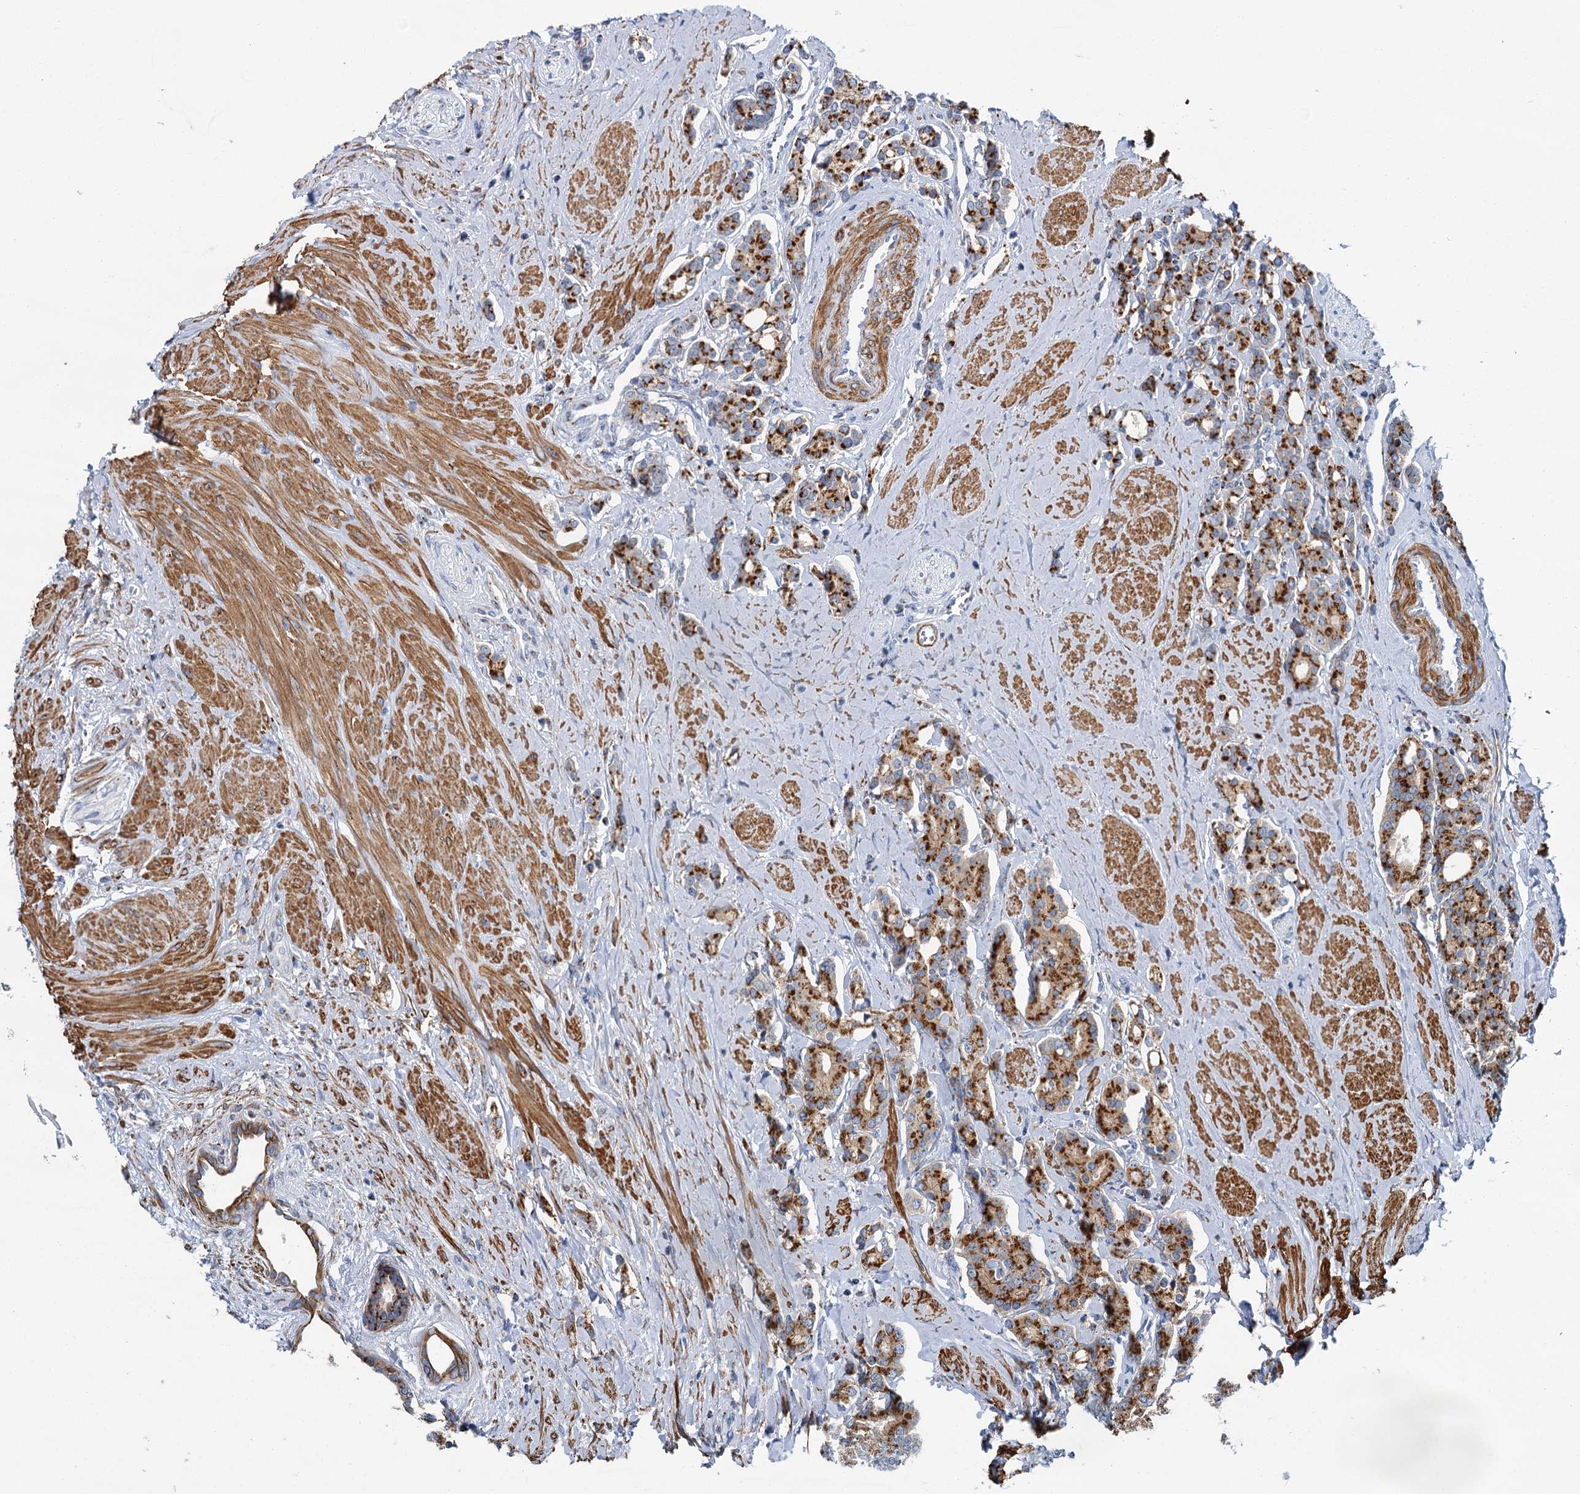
{"staining": {"intensity": "strong", "quantity": ">75%", "location": "cytoplasmic/membranous"}, "tissue": "prostate cancer", "cell_type": "Tumor cells", "image_type": "cancer", "snomed": [{"axis": "morphology", "description": "Adenocarcinoma, High grade"}, {"axis": "topography", "description": "Prostate"}], "caption": "Immunohistochemistry (DAB (3,3'-diaminobenzidine)) staining of human prostate cancer shows strong cytoplasmic/membranous protein expression in about >75% of tumor cells. Using DAB (3,3'-diaminobenzidine) (brown) and hematoxylin (blue) stains, captured at high magnification using brightfield microscopy.", "gene": "BET1L", "patient": {"sex": "male", "age": 62}}